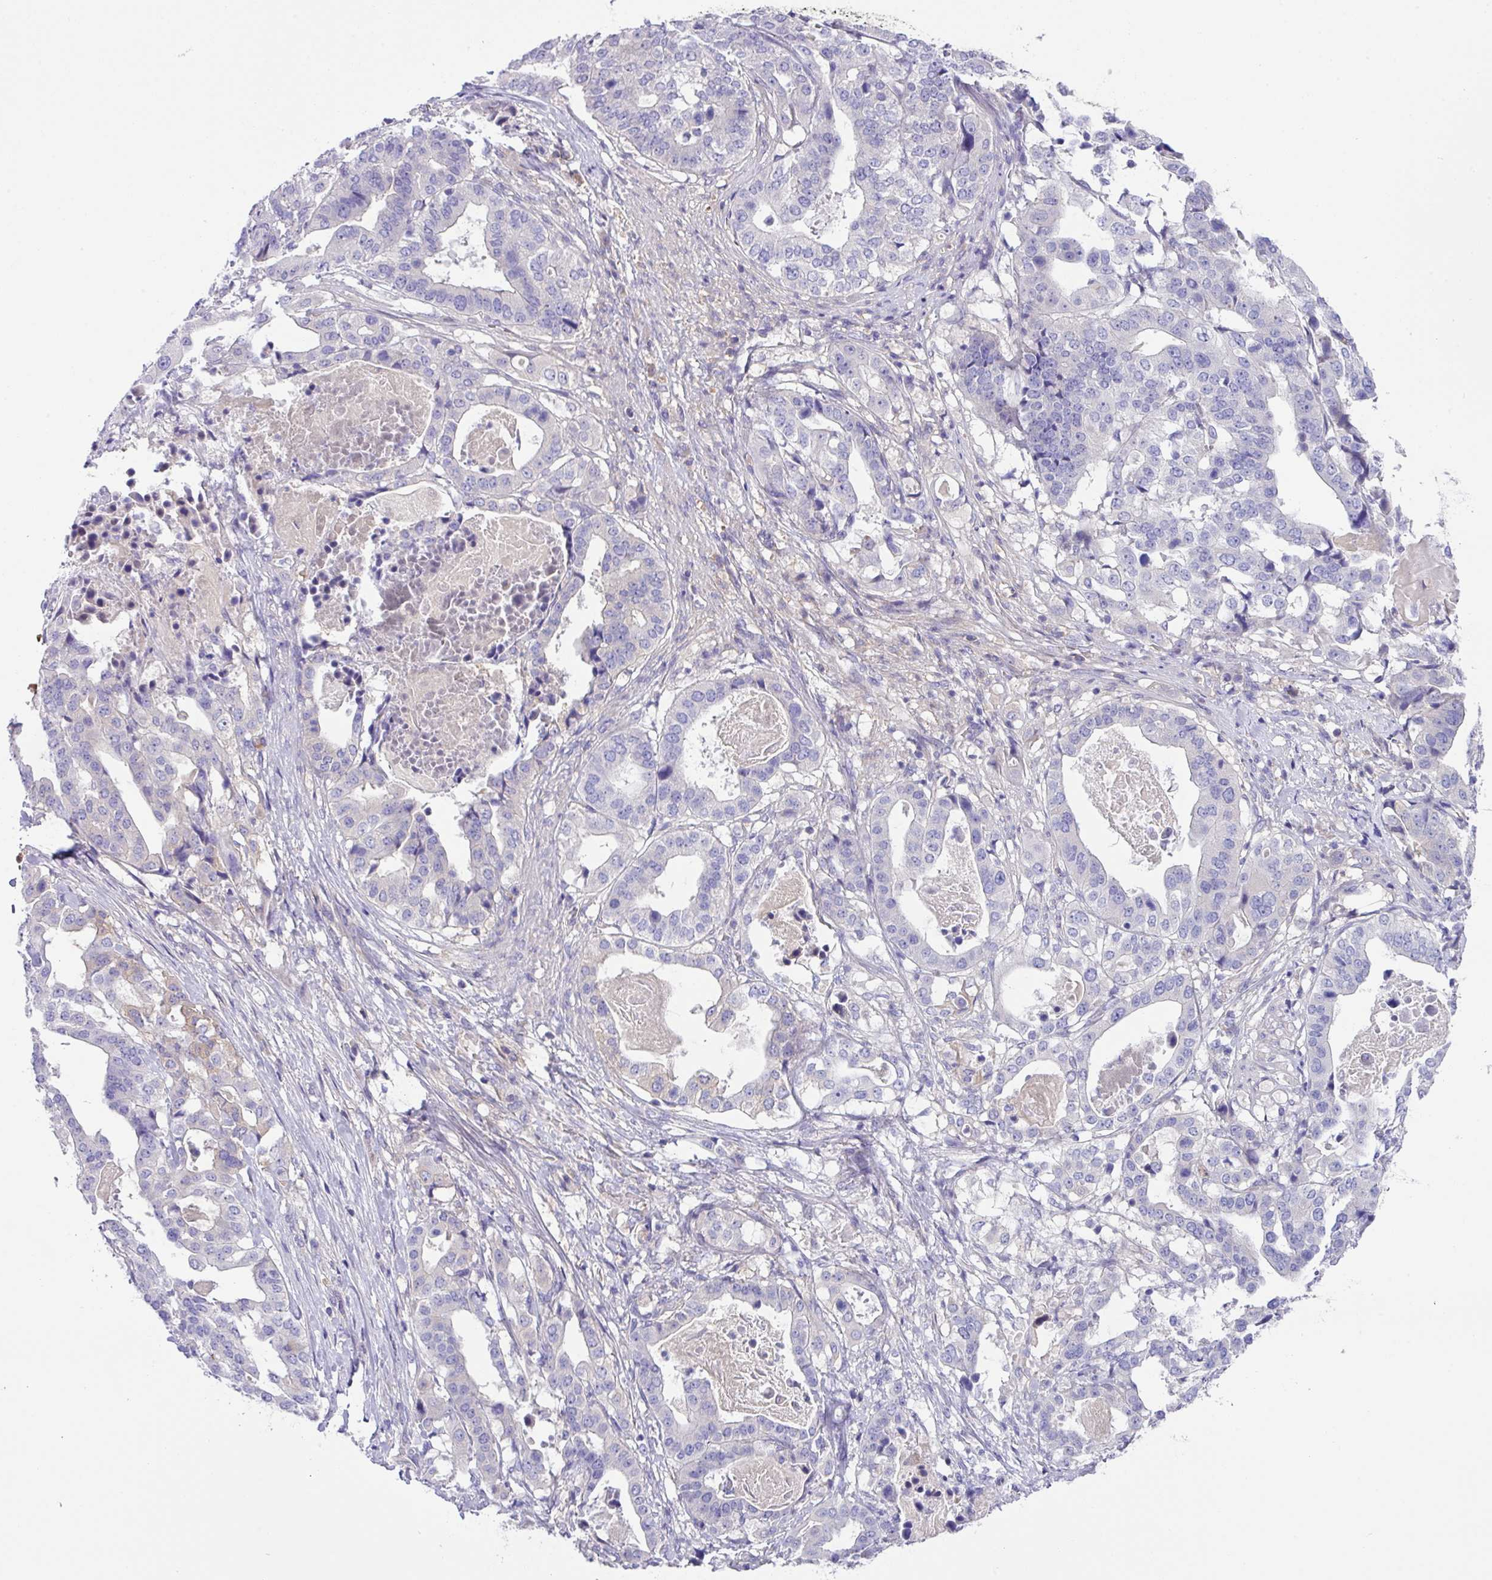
{"staining": {"intensity": "negative", "quantity": "none", "location": "none"}, "tissue": "stomach cancer", "cell_type": "Tumor cells", "image_type": "cancer", "snomed": [{"axis": "morphology", "description": "Adenocarcinoma, NOS"}, {"axis": "topography", "description": "Stomach"}], "caption": "High power microscopy image of an immunohistochemistry micrograph of stomach cancer, revealing no significant staining in tumor cells. (IHC, brightfield microscopy, high magnification).", "gene": "DNAL1", "patient": {"sex": "male", "age": 48}}